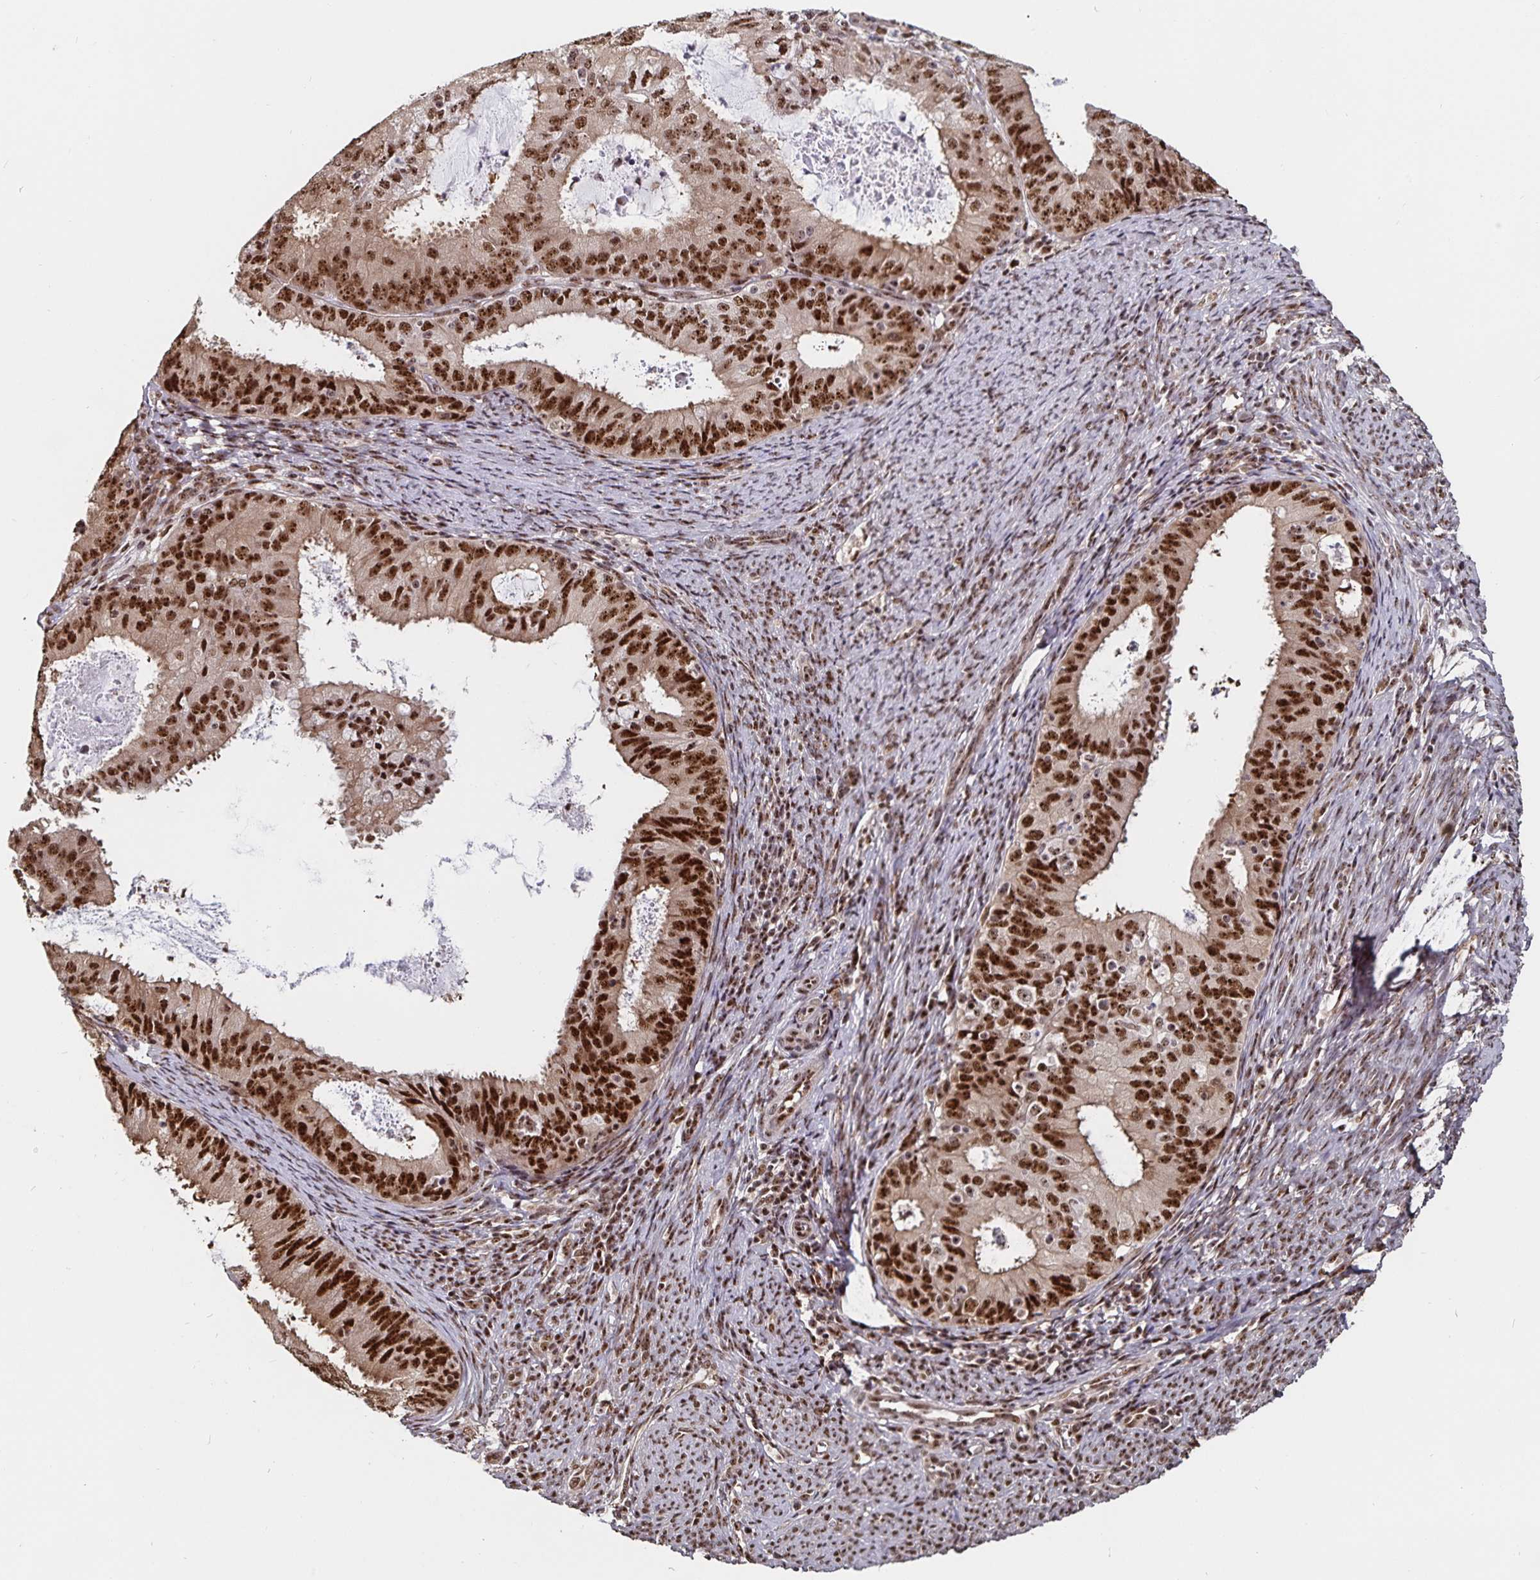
{"staining": {"intensity": "strong", "quantity": ">75%", "location": "nuclear"}, "tissue": "endometrial cancer", "cell_type": "Tumor cells", "image_type": "cancer", "snomed": [{"axis": "morphology", "description": "Adenocarcinoma, NOS"}, {"axis": "topography", "description": "Endometrium"}], "caption": "A high-resolution photomicrograph shows immunohistochemistry (IHC) staining of endometrial cancer, which demonstrates strong nuclear staining in approximately >75% of tumor cells. (DAB = brown stain, brightfield microscopy at high magnification).", "gene": "LAS1L", "patient": {"sex": "female", "age": 57}}